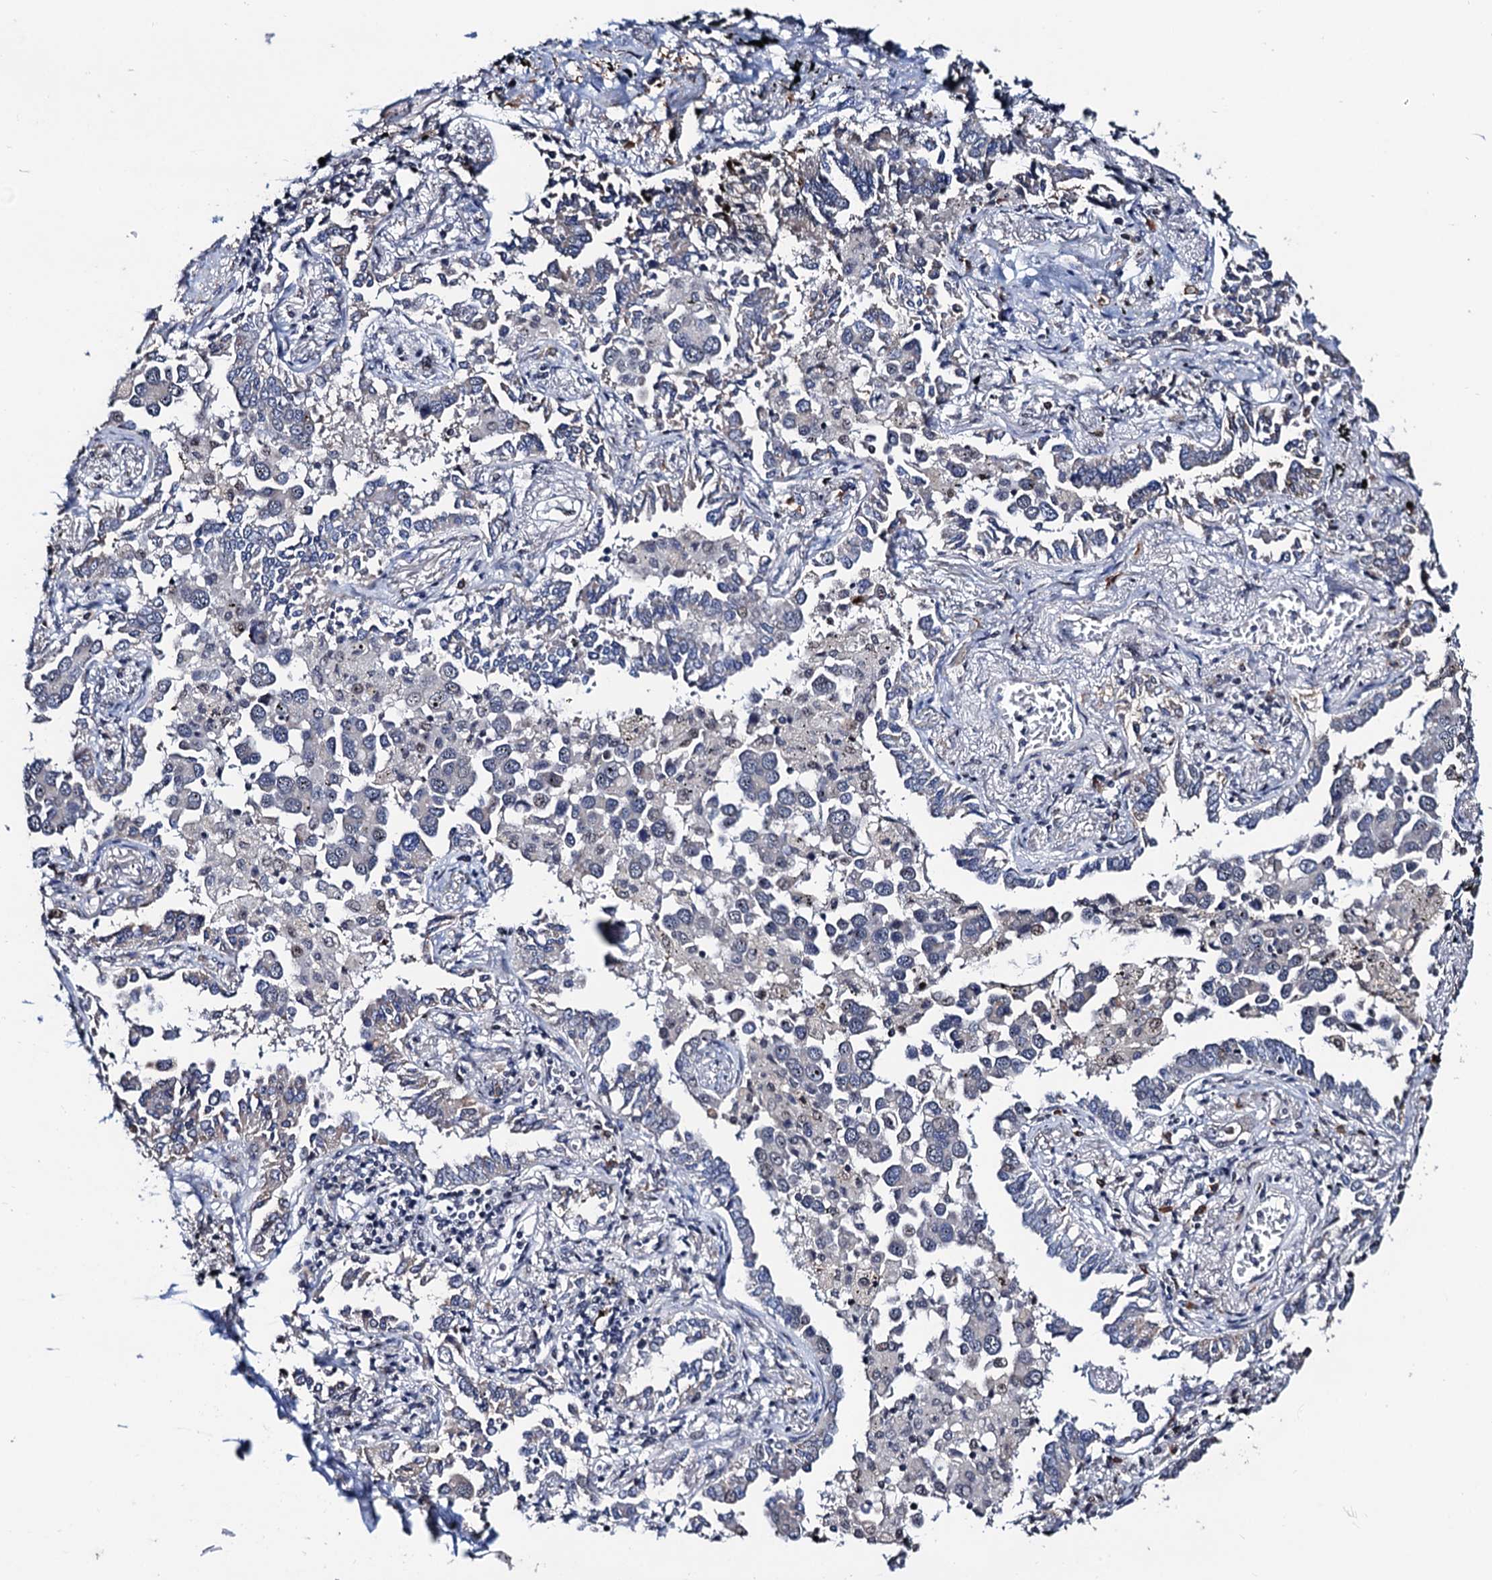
{"staining": {"intensity": "negative", "quantity": "none", "location": "none"}, "tissue": "lung cancer", "cell_type": "Tumor cells", "image_type": "cancer", "snomed": [{"axis": "morphology", "description": "Adenocarcinoma, NOS"}, {"axis": "topography", "description": "Lung"}], "caption": "IHC of human lung cancer exhibits no expression in tumor cells. (Immunohistochemistry (ihc), brightfield microscopy, high magnification).", "gene": "FAM222A", "patient": {"sex": "male", "age": 67}}